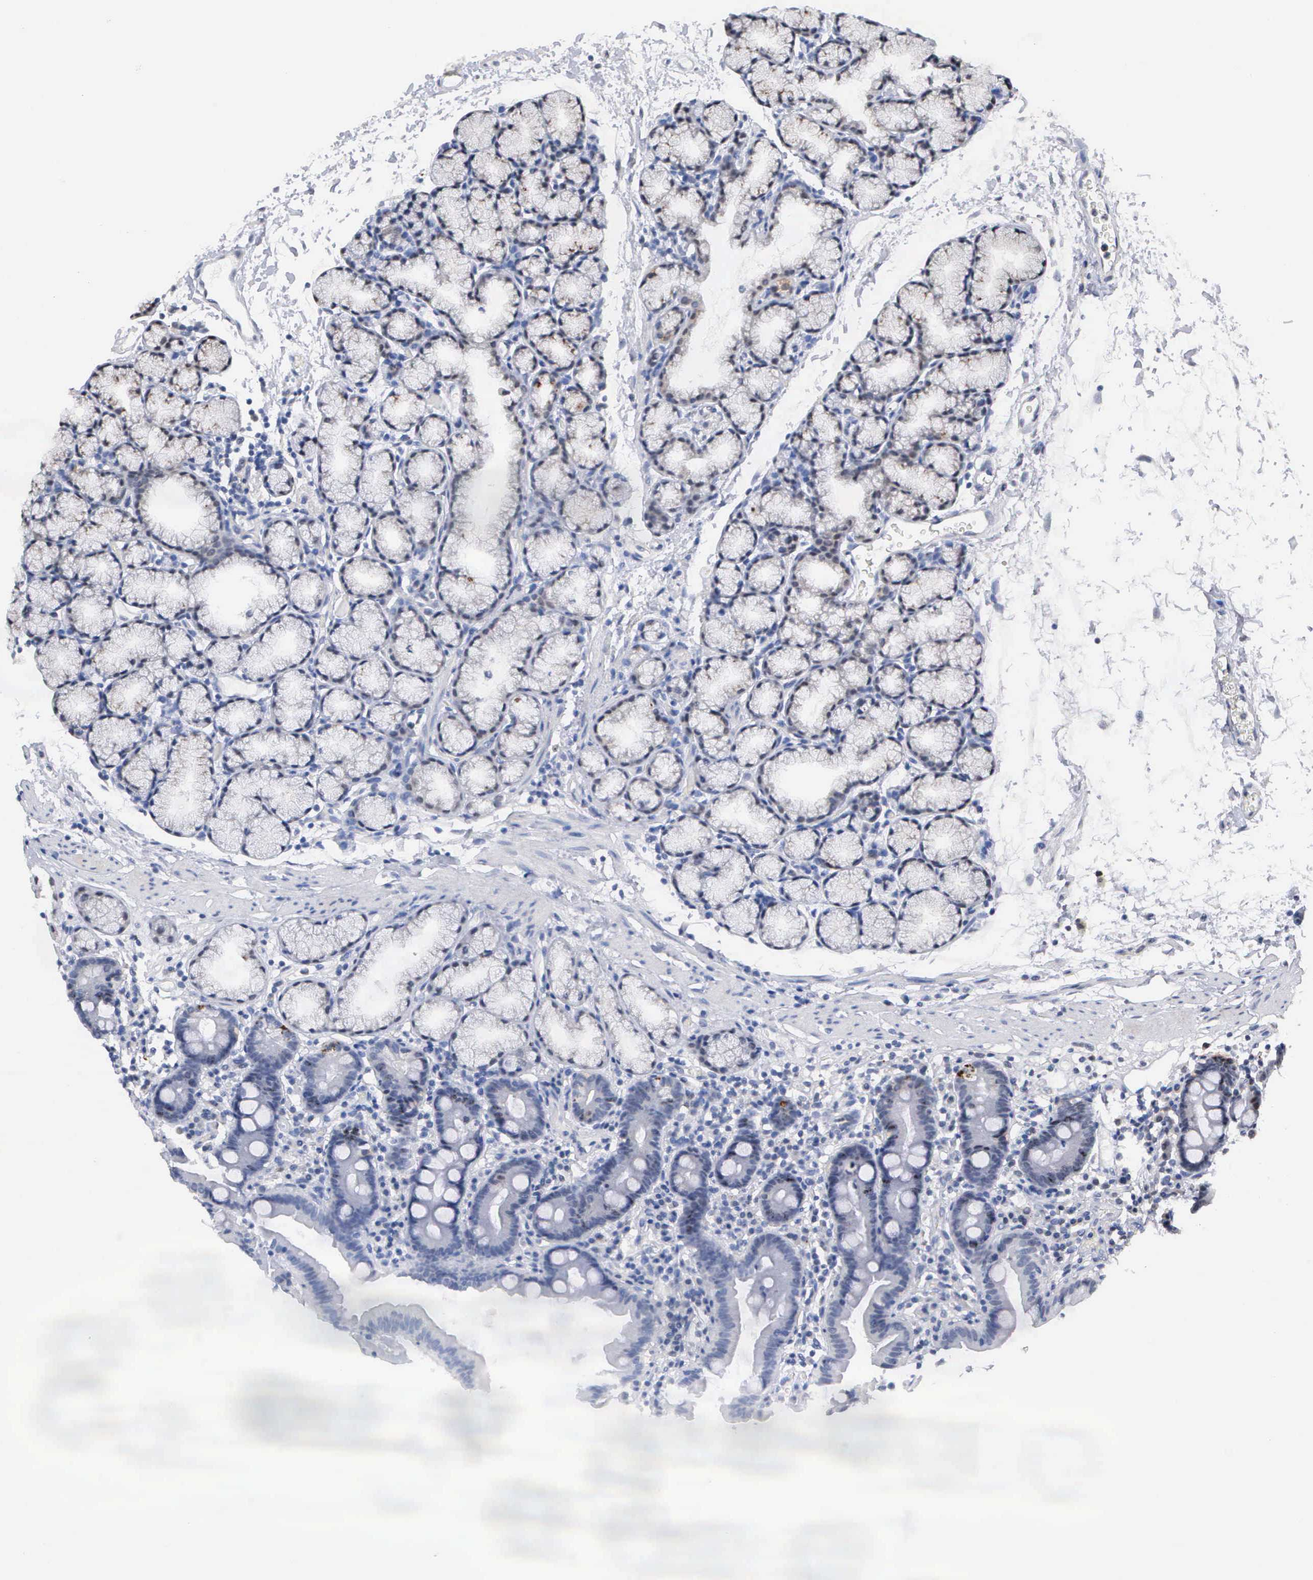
{"staining": {"intensity": "weak", "quantity": "25%-75%", "location": "nuclear"}, "tissue": "duodenum", "cell_type": "Glandular cells", "image_type": "normal", "snomed": [{"axis": "morphology", "description": "Normal tissue, NOS"}, {"axis": "topography", "description": "Duodenum"}], "caption": "Weak nuclear protein positivity is identified in about 25%-75% of glandular cells in duodenum.", "gene": "KDM6A", "patient": {"sex": "female", "age": 48}}